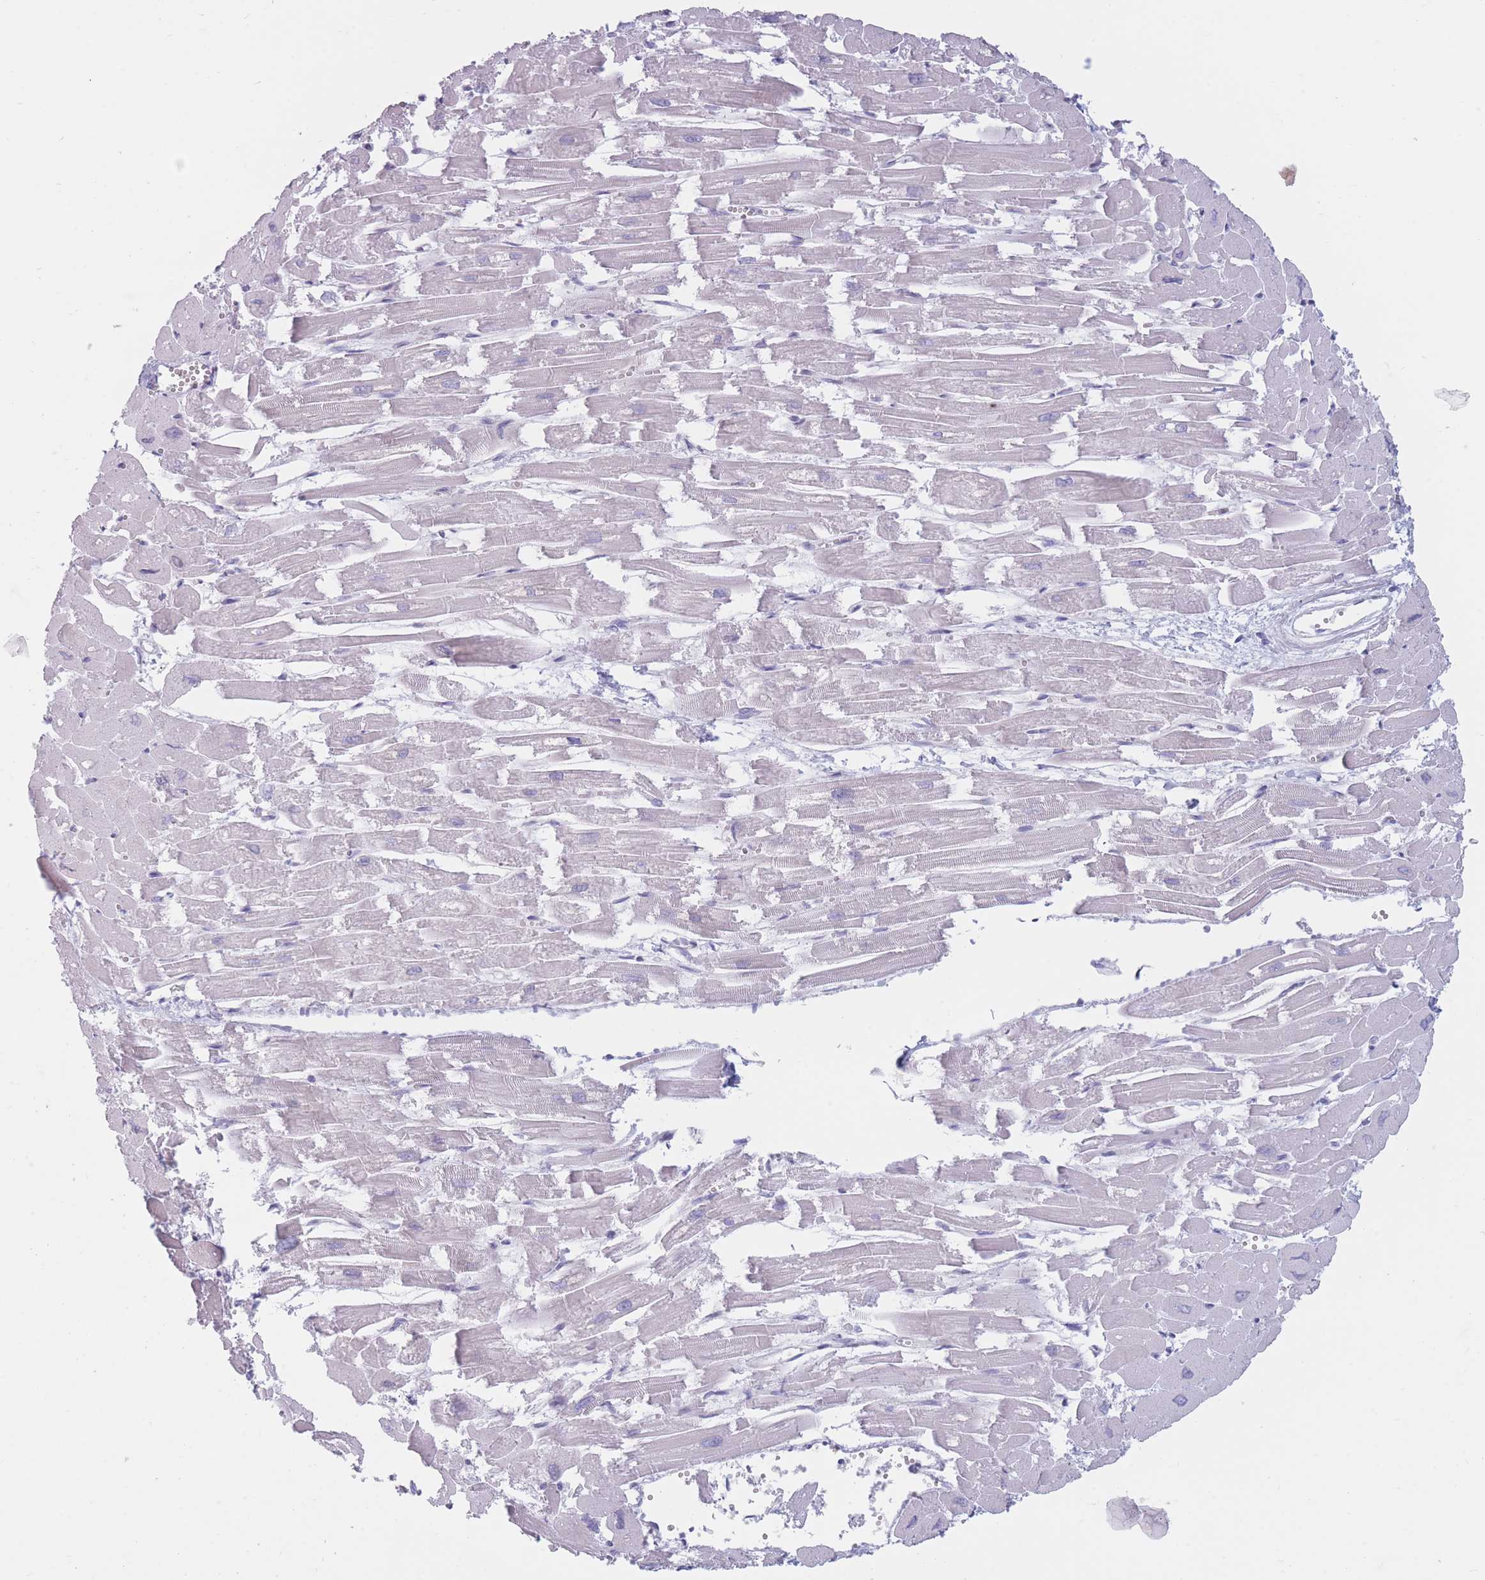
{"staining": {"intensity": "negative", "quantity": "none", "location": "none"}, "tissue": "heart muscle", "cell_type": "Cardiomyocytes", "image_type": "normal", "snomed": [{"axis": "morphology", "description": "Normal tissue, NOS"}, {"axis": "topography", "description": "Heart"}], "caption": "Cardiomyocytes show no significant staining in normal heart muscle. The staining is performed using DAB brown chromogen with nuclei counter-stained in using hematoxylin.", "gene": "PLEKHG2", "patient": {"sex": "male", "age": 54}}